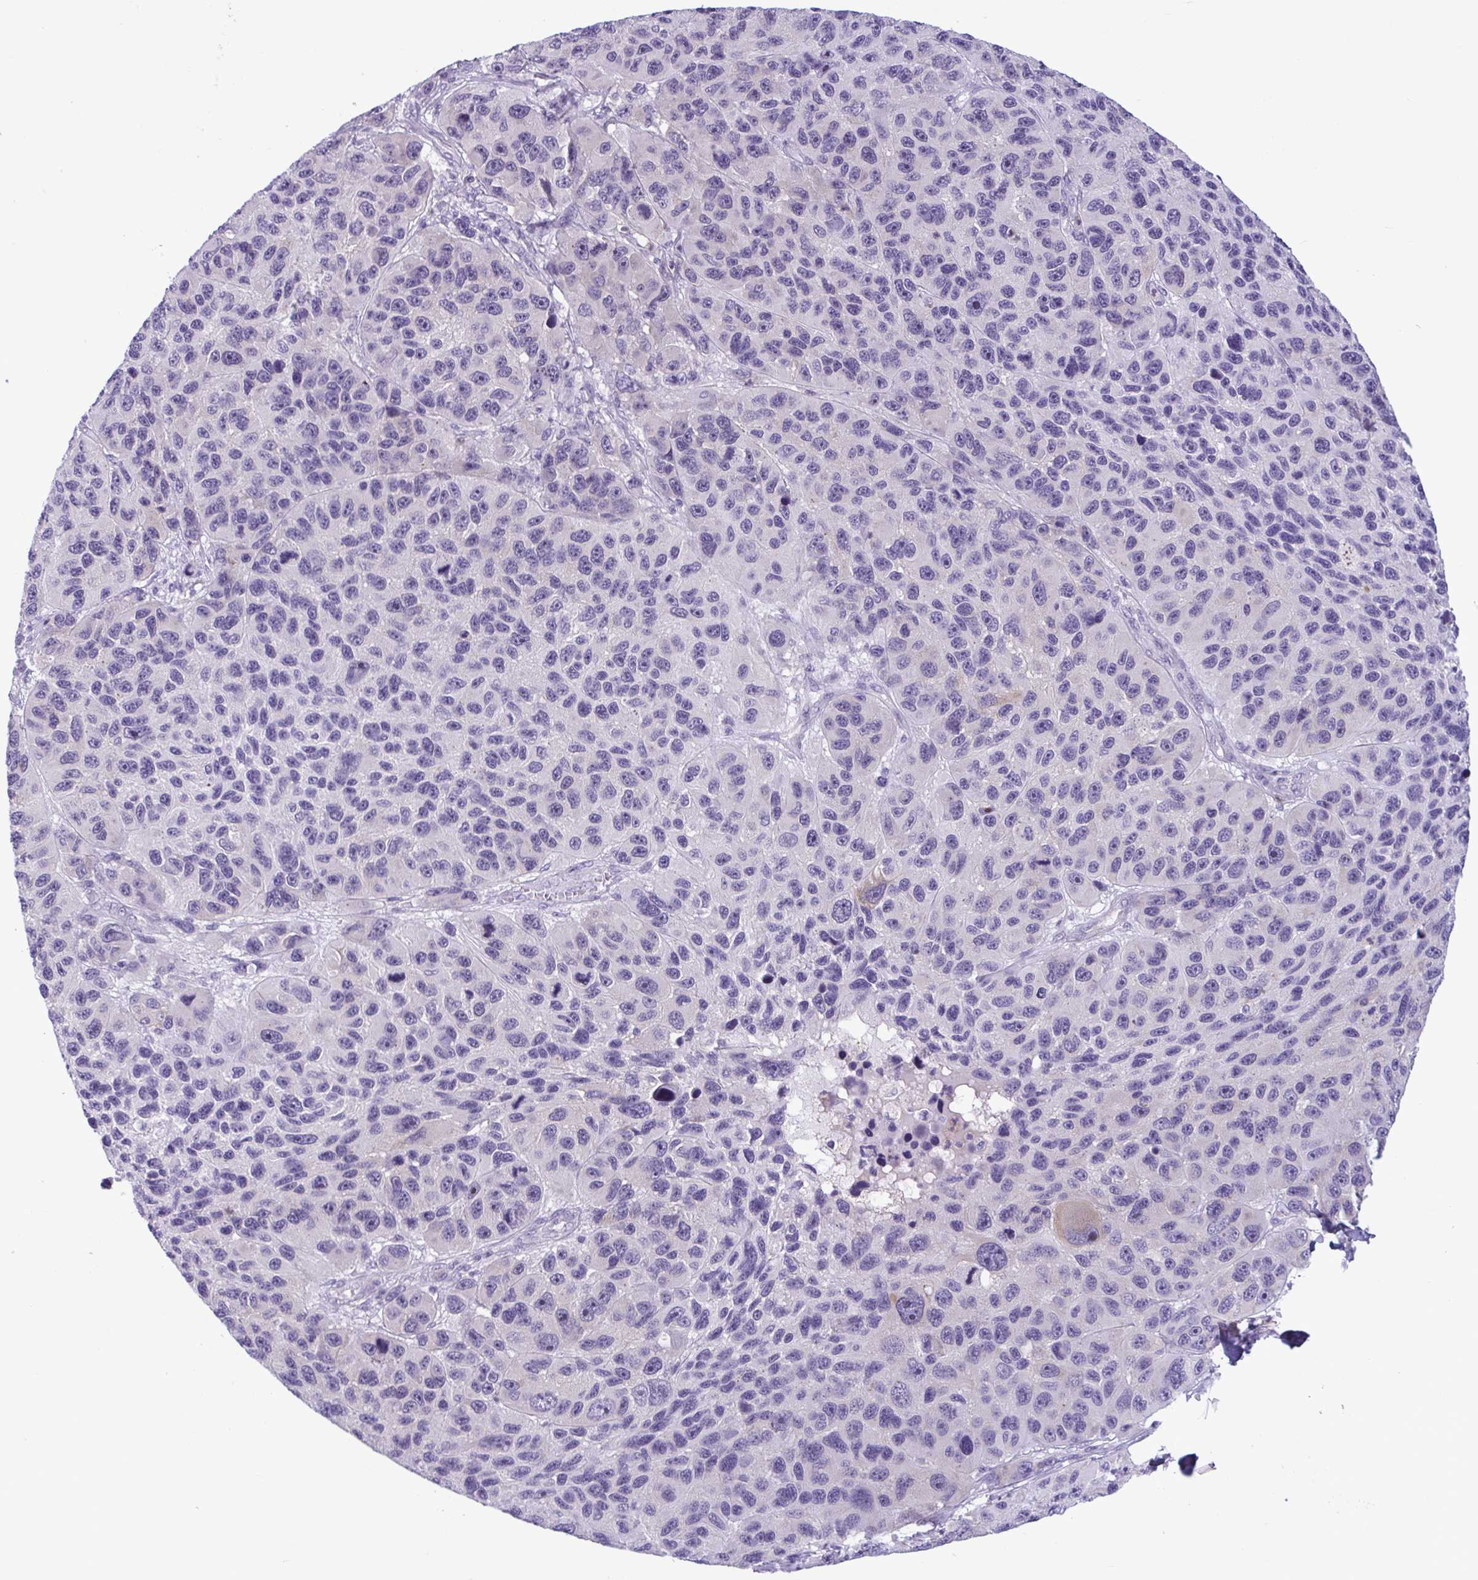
{"staining": {"intensity": "negative", "quantity": "none", "location": "none"}, "tissue": "melanoma", "cell_type": "Tumor cells", "image_type": "cancer", "snomed": [{"axis": "morphology", "description": "Malignant melanoma, NOS"}, {"axis": "topography", "description": "Skin"}], "caption": "Immunohistochemistry photomicrograph of neoplastic tissue: melanoma stained with DAB (3,3'-diaminobenzidine) displays no significant protein positivity in tumor cells.", "gene": "WNT9B", "patient": {"sex": "male", "age": 53}}